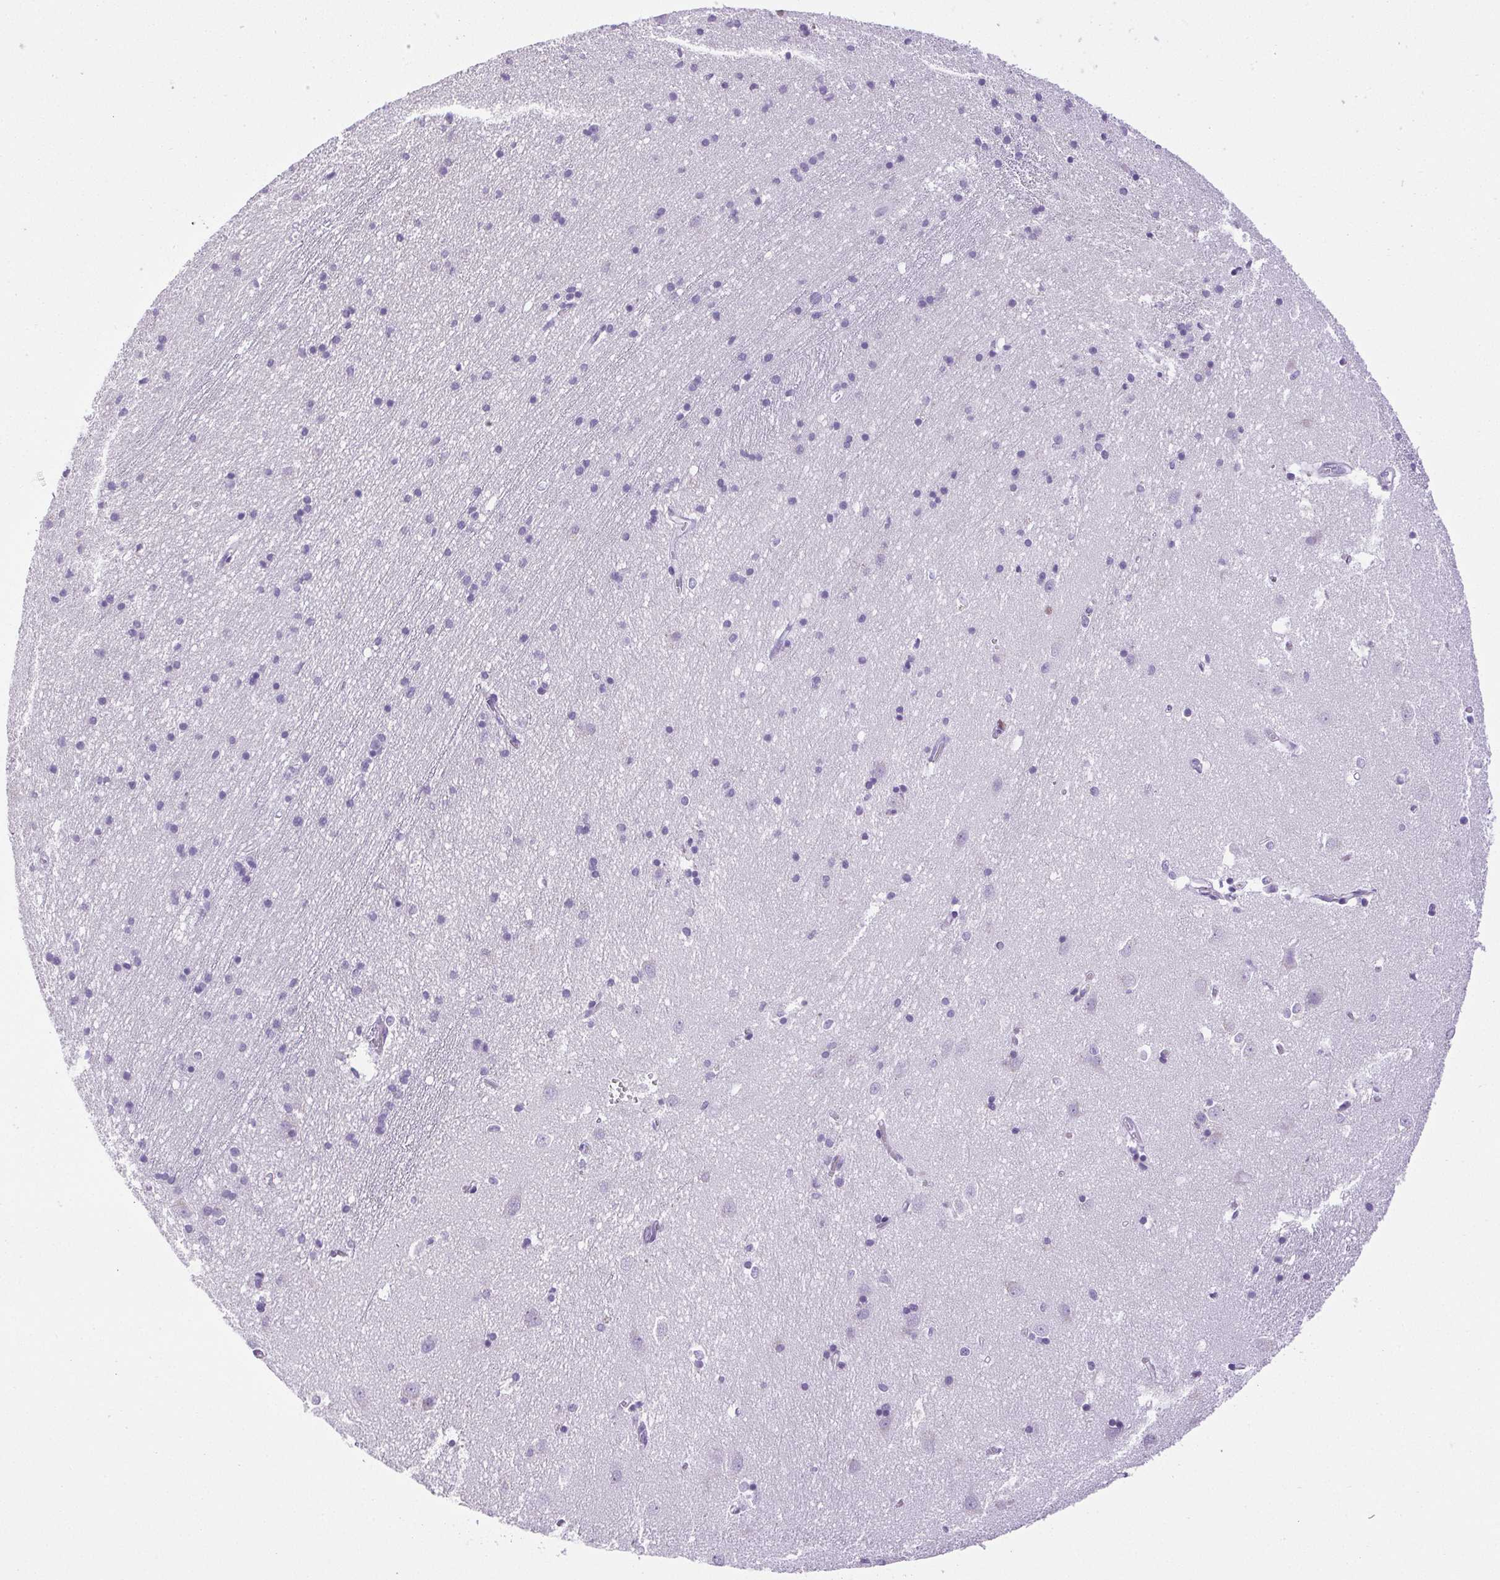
{"staining": {"intensity": "negative", "quantity": "none", "location": "none"}, "tissue": "caudate", "cell_type": "Glial cells", "image_type": "normal", "snomed": [{"axis": "morphology", "description": "Normal tissue, NOS"}, {"axis": "topography", "description": "Lateral ventricle wall"}], "caption": "Photomicrograph shows no significant protein staining in glial cells of benign caudate. (IHC, brightfield microscopy, high magnification).", "gene": "HLA", "patient": {"sex": "male", "age": 54}}